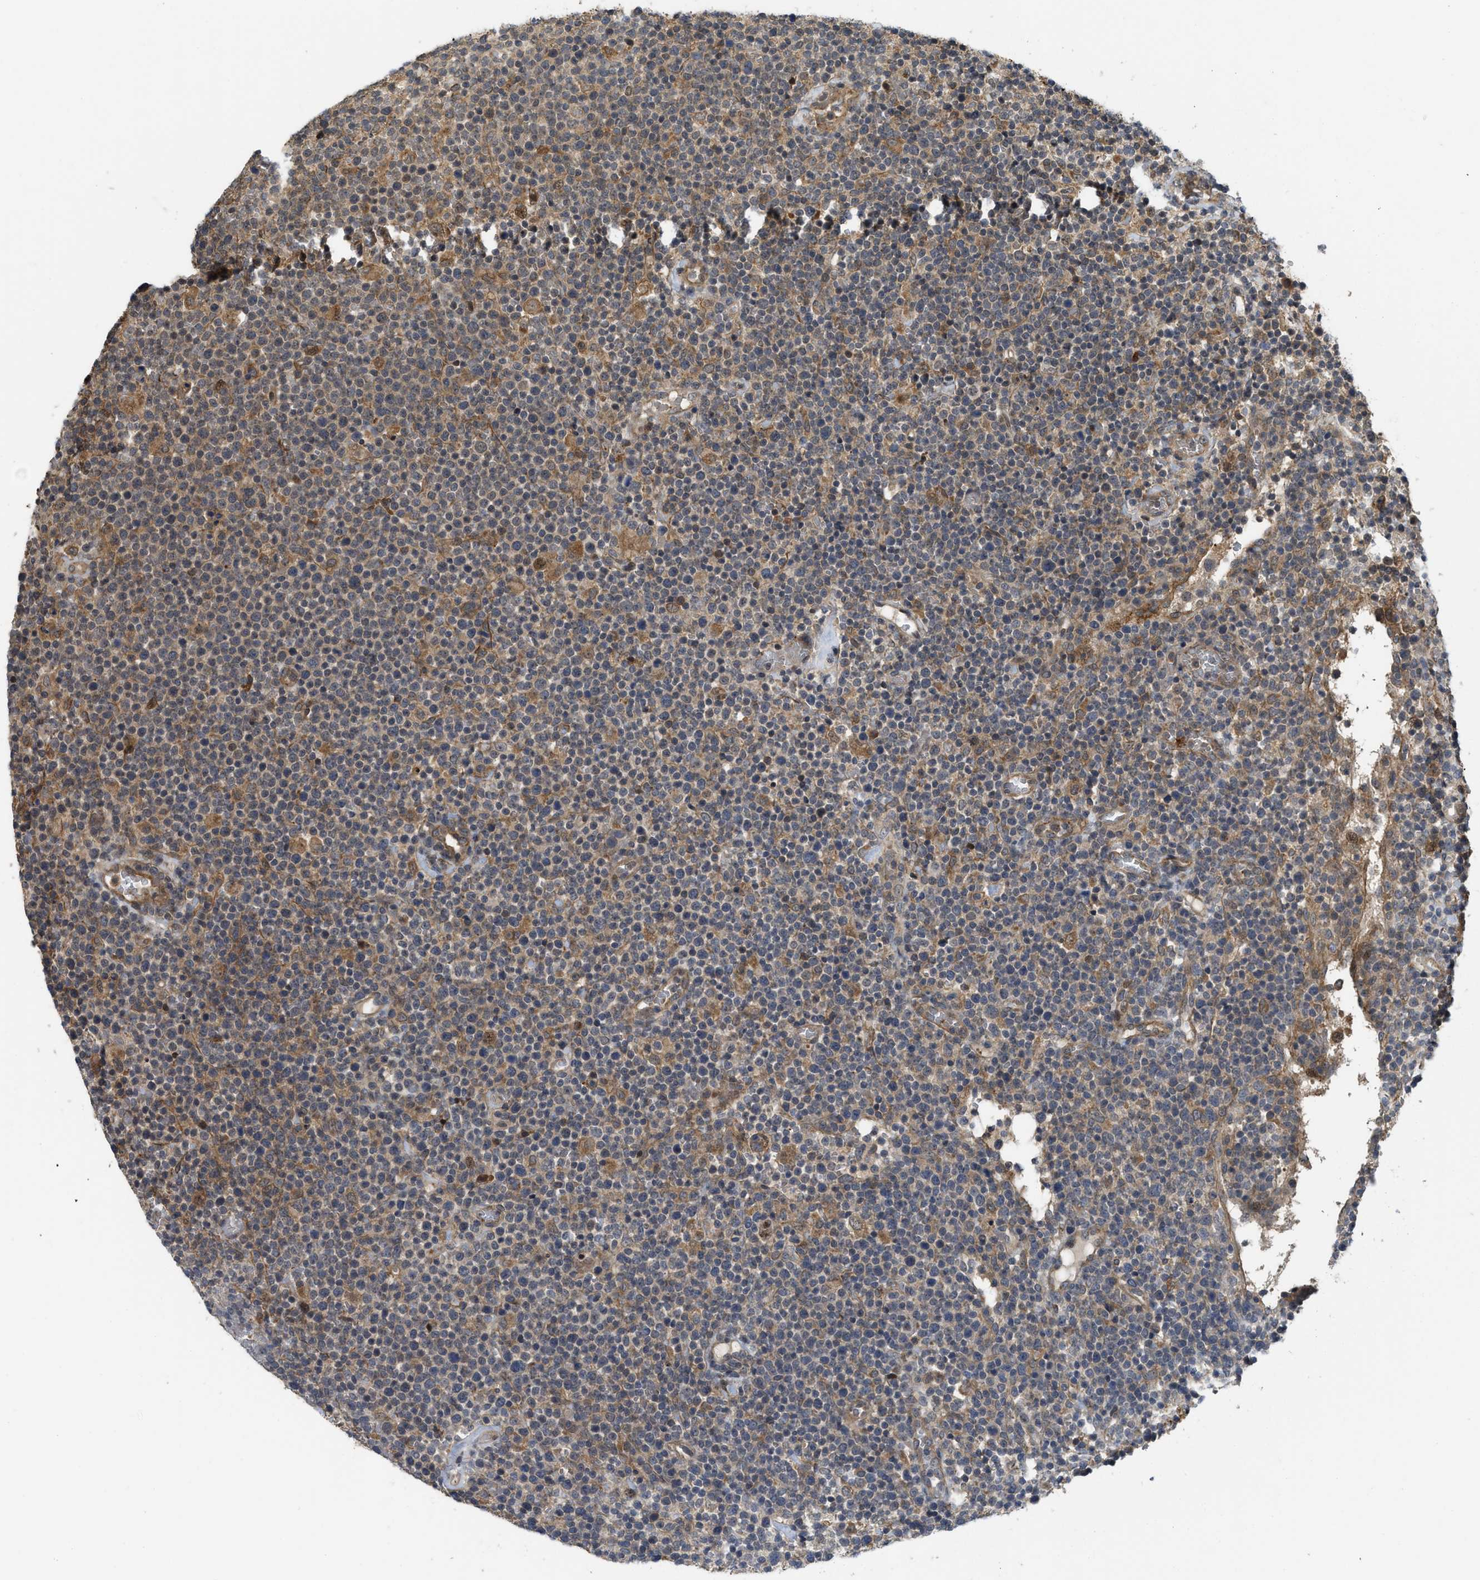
{"staining": {"intensity": "moderate", "quantity": "25%-75%", "location": "cytoplasmic/membranous"}, "tissue": "lymphoma", "cell_type": "Tumor cells", "image_type": "cancer", "snomed": [{"axis": "morphology", "description": "Malignant lymphoma, non-Hodgkin's type, High grade"}, {"axis": "topography", "description": "Lymph node"}], "caption": "Immunohistochemical staining of high-grade malignant lymphoma, non-Hodgkin's type displays medium levels of moderate cytoplasmic/membranous protein expression in approximately 25%-75% of tumor cells.", "gene": "DNAJC28", "patient": {"sex": "male", "age": 61}}